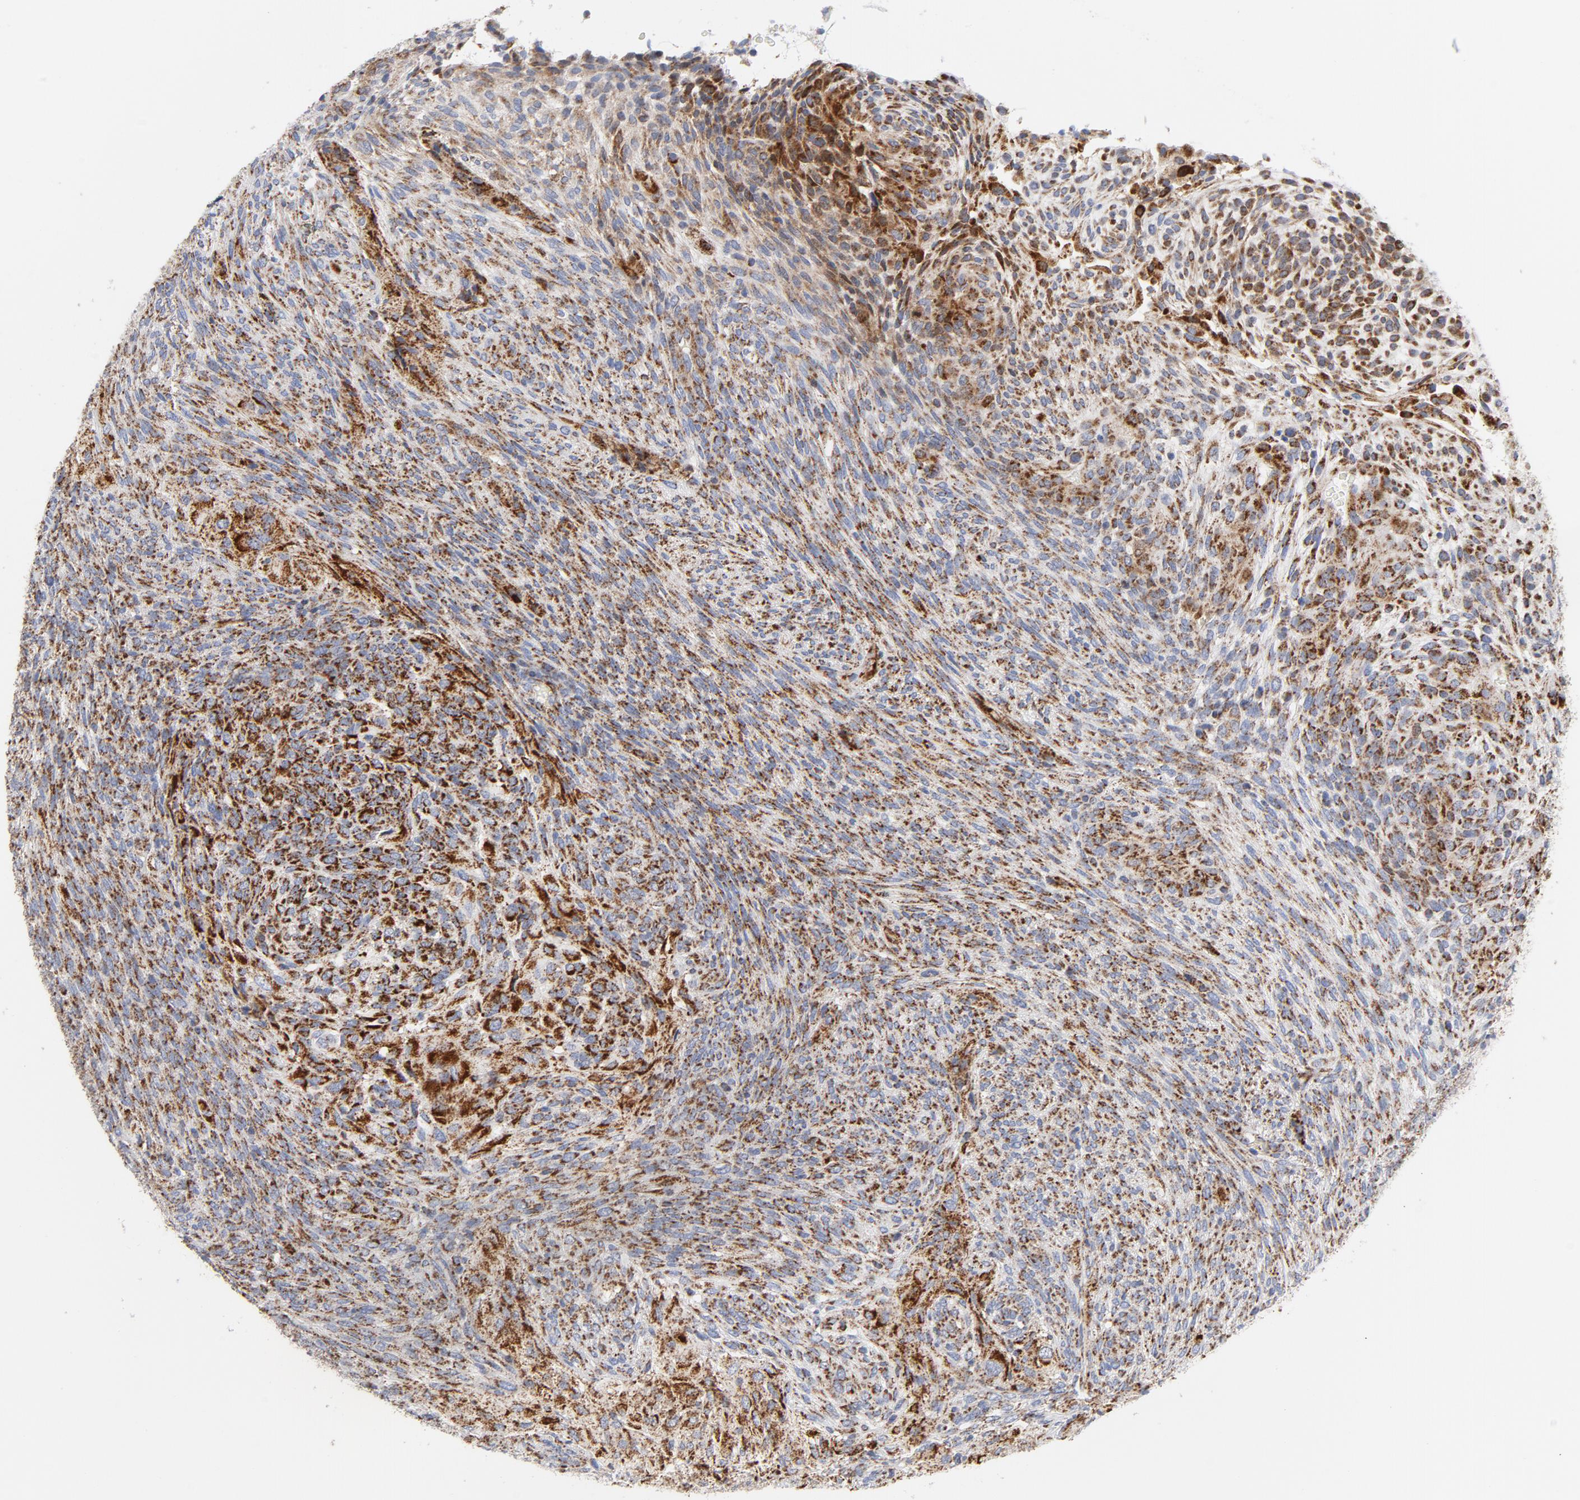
{"staining": {"intensity": "strong", "quantity": ">75%", "location": "cytoplasmic/membranous"}, "tissue": "glioma", "cell_type": "Tumor cells", "image_type": "cancer", "snomed": [{"axis": "morphology", "description": "Glioma, malignant, High grade"}, {"axis": "topography", "description": "Cerebral cortex"}], "caption": "IHC of human glioma reveals high levels of strong cytoplasmic/membranous staining in about >75% of tumor cells.", "gene": "CYCS", "patient": {"sex": "female", "age": 55}}